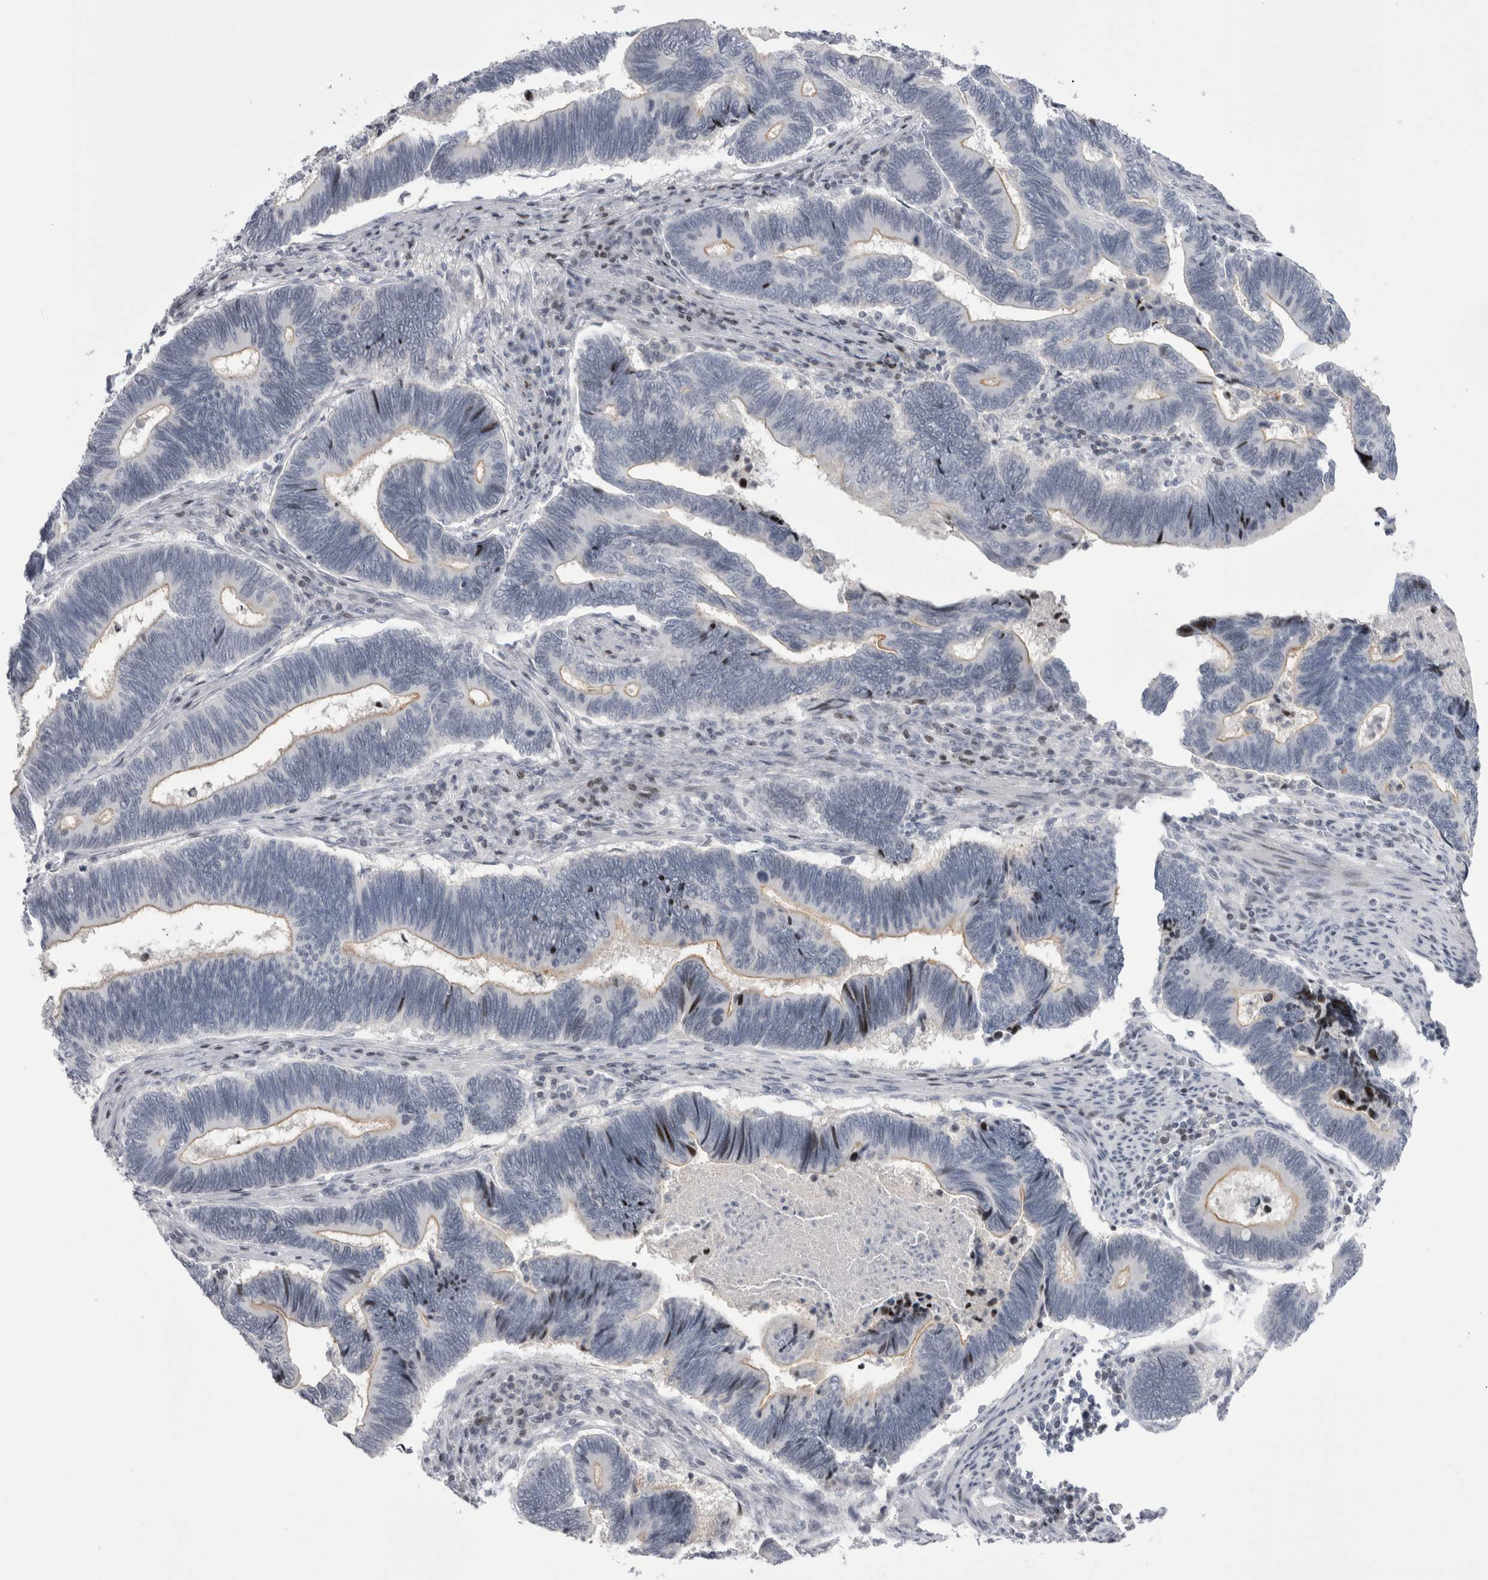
{"staining": {"intensity": "negative", "quantity": "none", "location": "none"}, "tissue": "pancreatic cancer", "cell_type": "Tumor cells", "image_type": "cancer", "snomed": [{"axis": "morphology", "description": "Adenocarcinoma, NOS"}, {"axis": "topography", "description": "Pancreas"}], "caption": "Pancreatic cancer (adenocarcinoma) stained for a protein using immunohistochemistry (IHC) reveals no positivity tumor cells.", "gene": "FNDC8", "patient": {"sex": "female", "age": 70}}